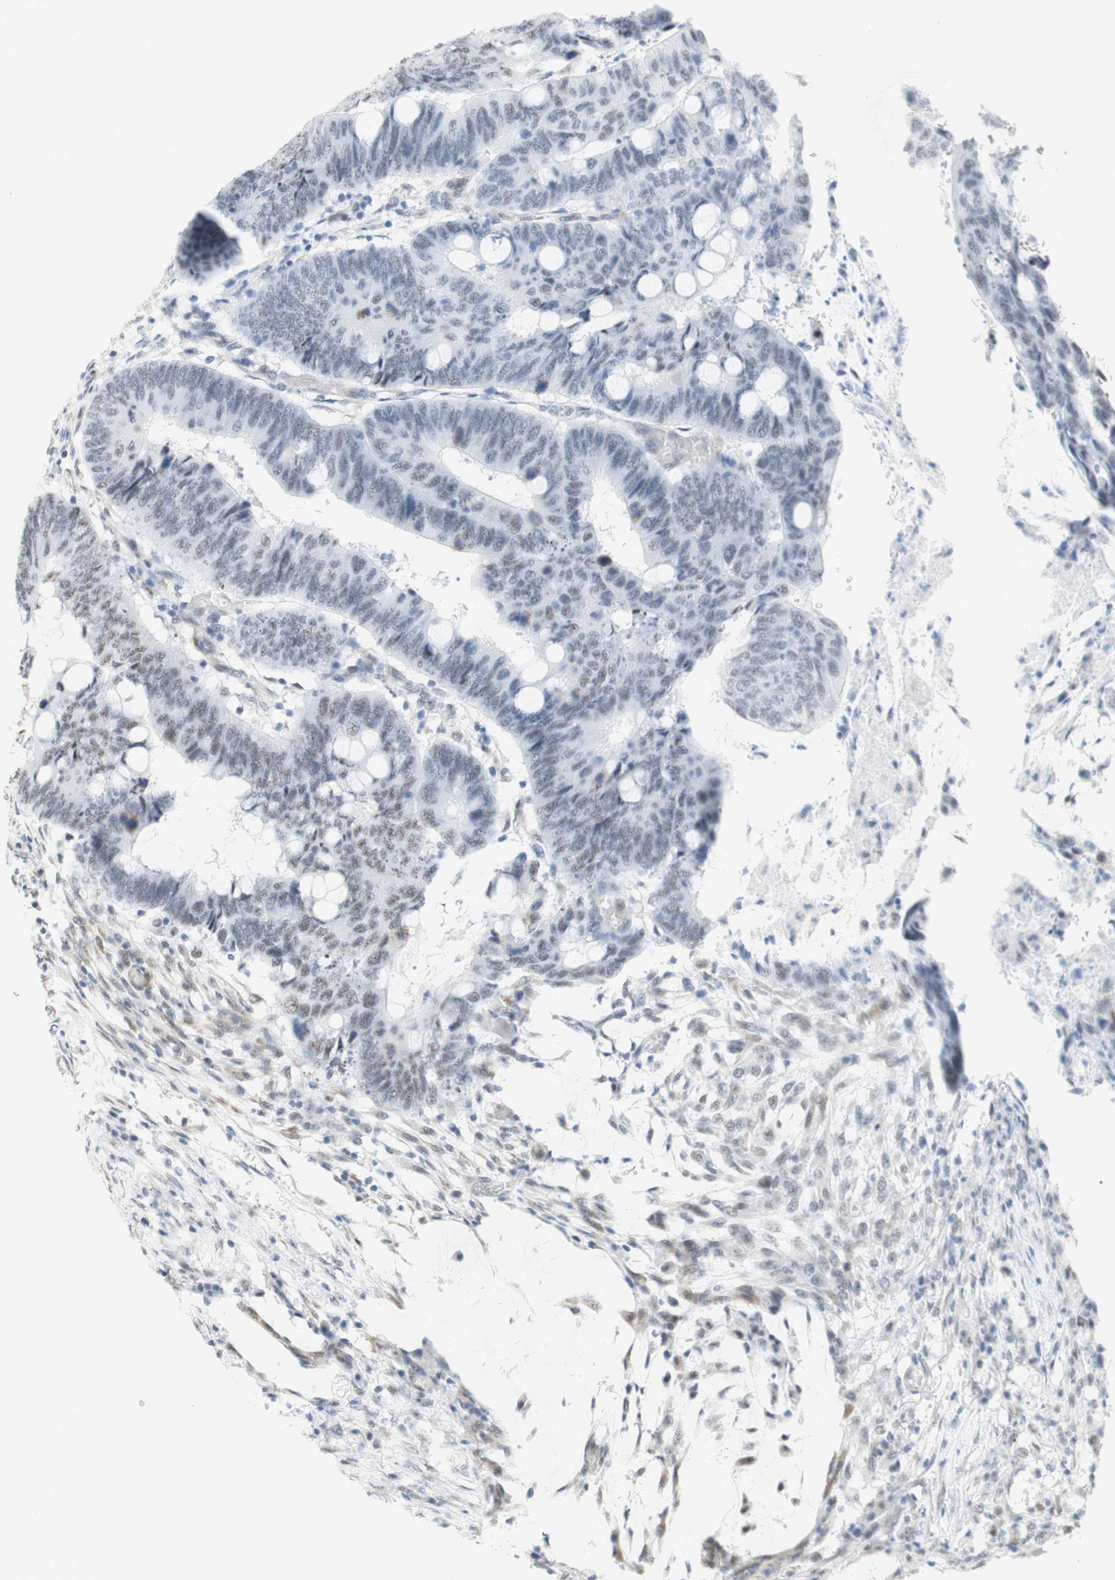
{"staining": {"intensity": "negative", "quantity": "none", "location": "none"}, "tissue": "colorectal cancer", "cell_type": "Tumor cells", "image_type": "cancer", "snomed": [{"axis": "morphology", "description": "Normal tissue, NOS"}, {"axis": "morphology", "description": "Adenocarcinoma, NOS"}, {"axis": "topography", "description": "Rectum"}, {"axis": "topography", "description": "Peripheral nerve tissue"}], "caption": "Colorectal adenocarcinoma stained for a protein using immunohistochemistry exhibits no positivity tumor cells.", "gene": "SAP18", "patient": {"sex": "male", "age": 92}}